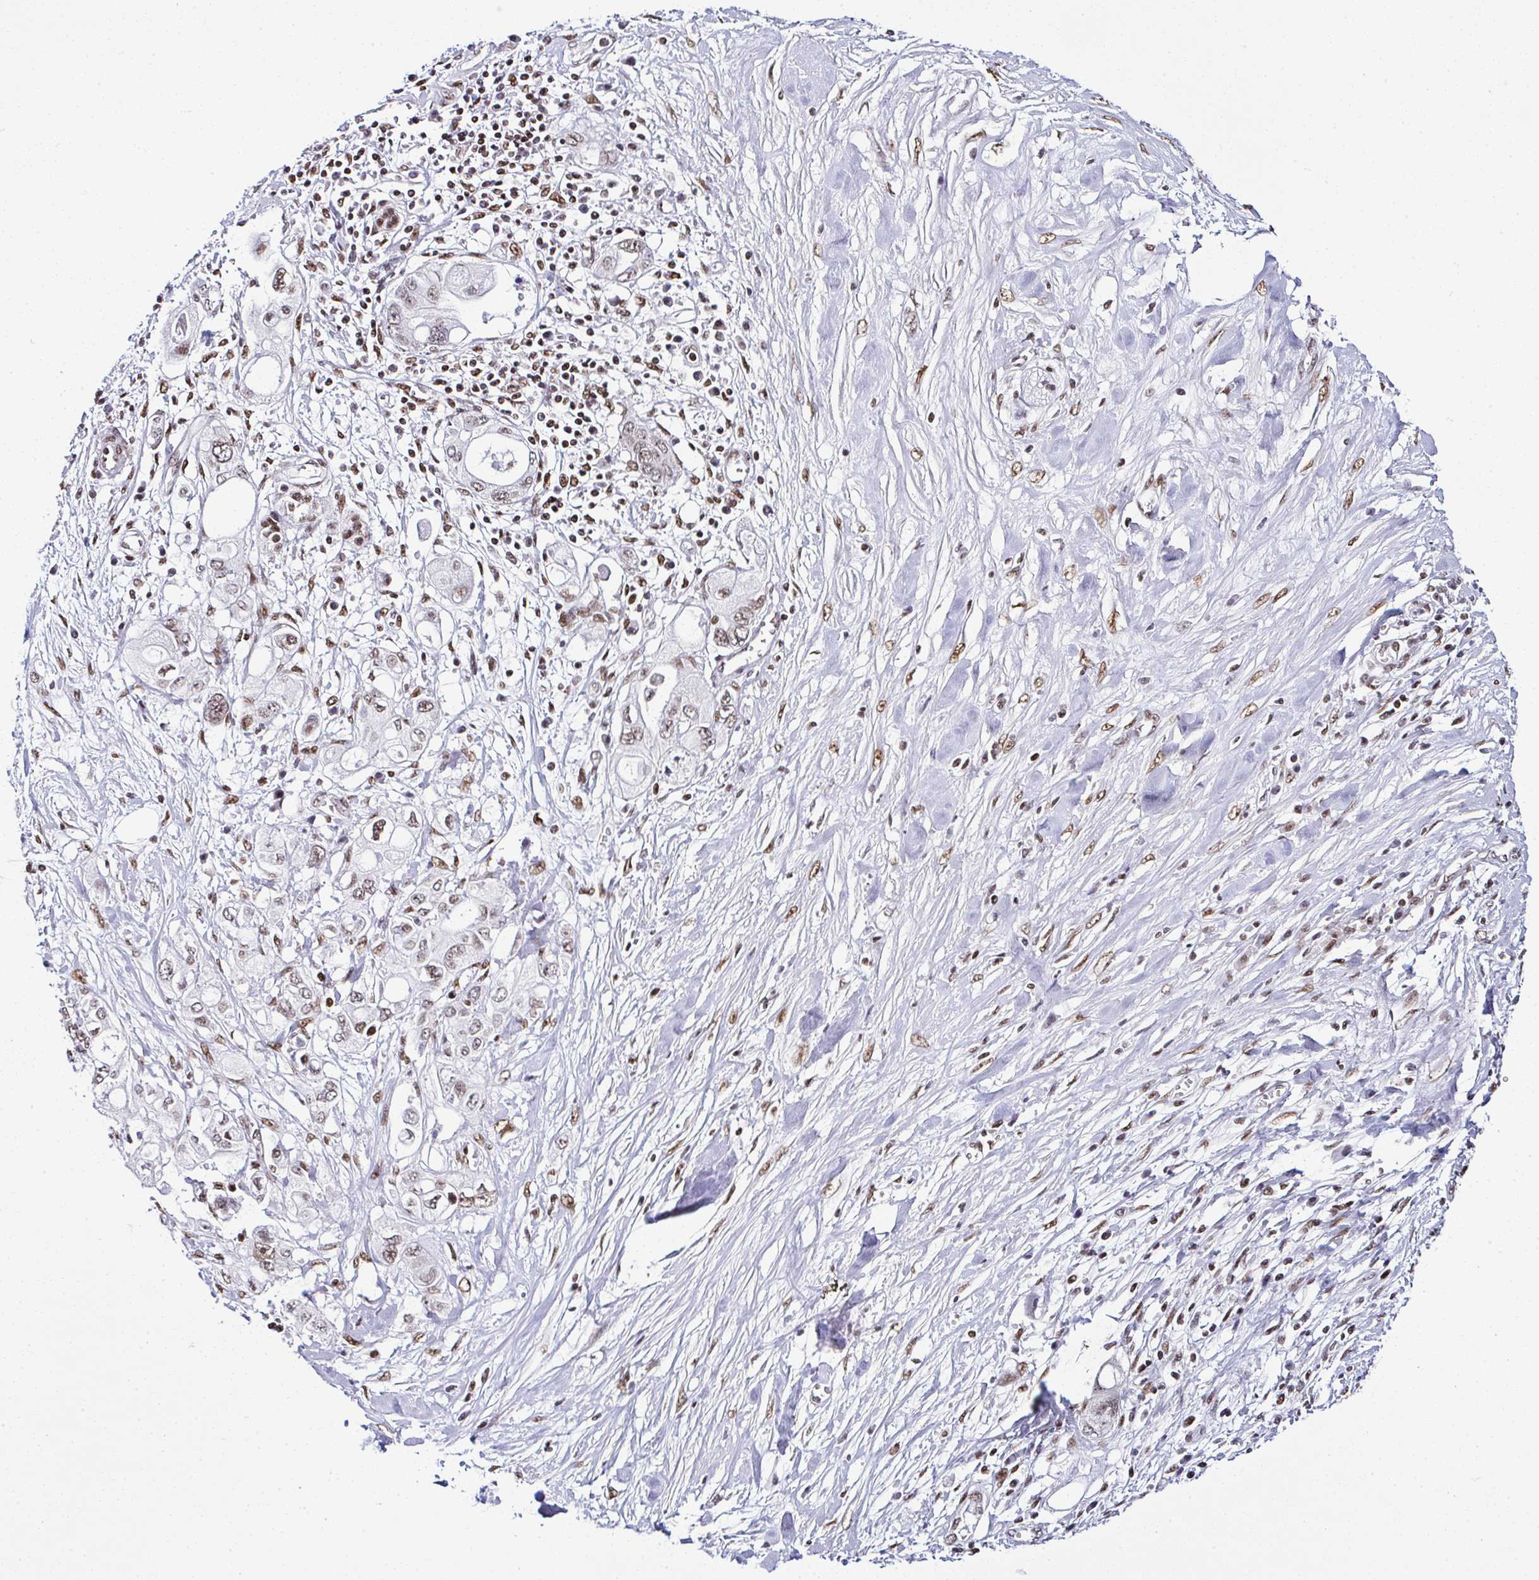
{"staining": {"intensity": "moderate", "quantity": ">75%", "location": "nuclear"}, "tissue": "pancreatic cancer", "cell_type": "Tumor cells", "image_type": "cancer", "snomed": [{"axis": "morphology", "description": "Adenocarcinoma, NOS"}, {"axis": "topography", "description": "Pancreas"}], "caption": "This micrograph displays IHC staining of pancreatic cancer, with medium moderate nuclear positivity in approximately >75% of tumor cells.", "gene": "DR1", "patient": {"sex": "female", "age": 56}}